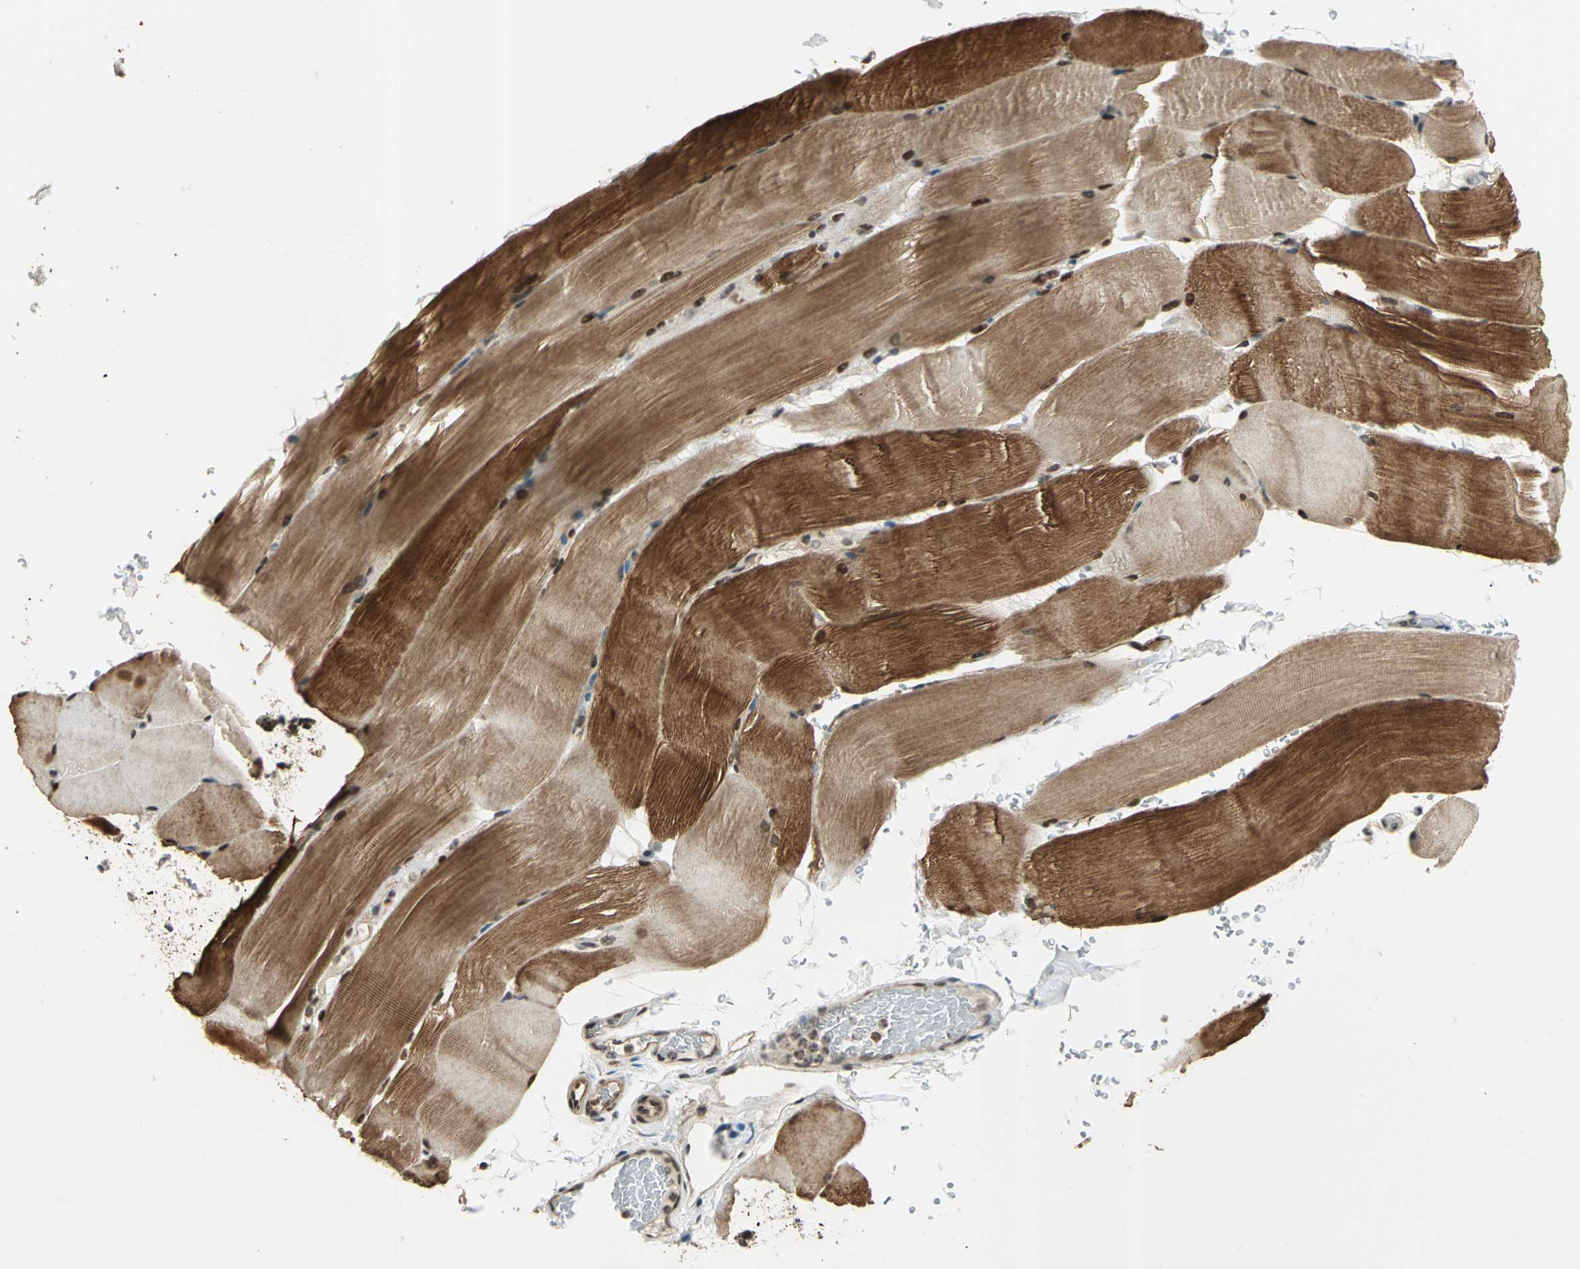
{"staining": {"intensity": "moderate", "quantity": ">75%", "location": "cytoplasmic/membranous,nuclear"}, "tissue": "skeletal muscle", "cell_type": "Myocytes", "image_type": "normal", "snomed": [{"axis": "morphology", "description": "Normal tissue, NOS"}, {"axis": "topography", "description": "Skeletal muscle"}, {"axis": "topography", "description": "Parathyroid gland"}], "caption": "Unremarkable skeletal muscle was stained to show a protein in brown. There is medium levels of moderate cytoplasmic/membranous,nuclear expression in about >75% of myocytes. The staining was performed using DAB to visualize the protein expression in brown, while the nuclei were stained in blue with hematoxylin (Magnification: 20x).", "gene": "PSMC3", "patient": {"sex": "female", "age": 37}}